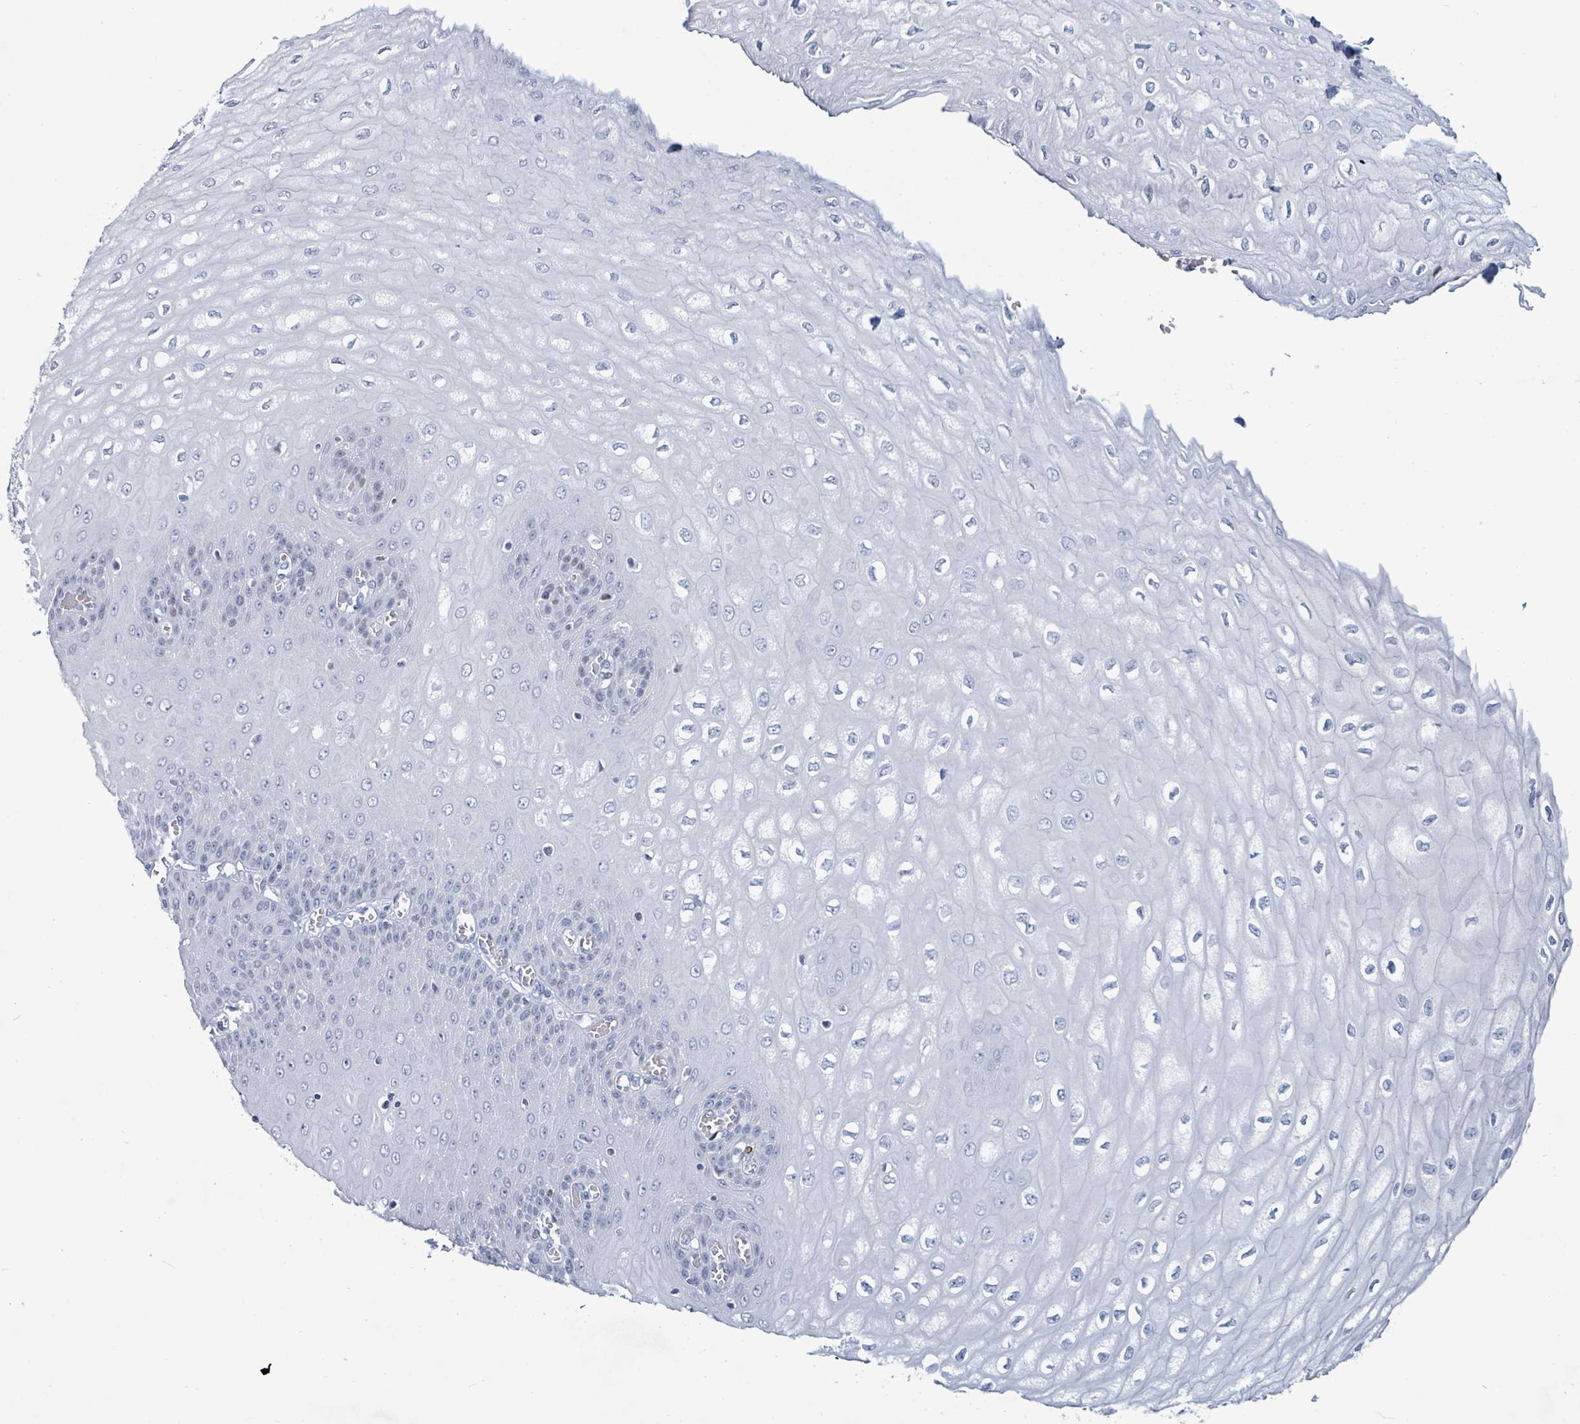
{"staining": {"intensity": "moderate", "quantity": "<25%", "location": "nuclear"}, "tissue": "esophagus", "cell_type": "Squamous epithelial cells", "image_type": "normal", "snomed": [{"axis": "morphology", "description": "Normal tissue, NOS"}, {"axis": "topography", "description": "Esophagus"}], "caption": "An IHC micrograph of unremarkable tissue is shown. Protein staining in brown shows moderate nuclear positivity in esophagus within squamous epithelial cells.", "gene": "MALL", "patient": {"sex": "male", "age": 60}}